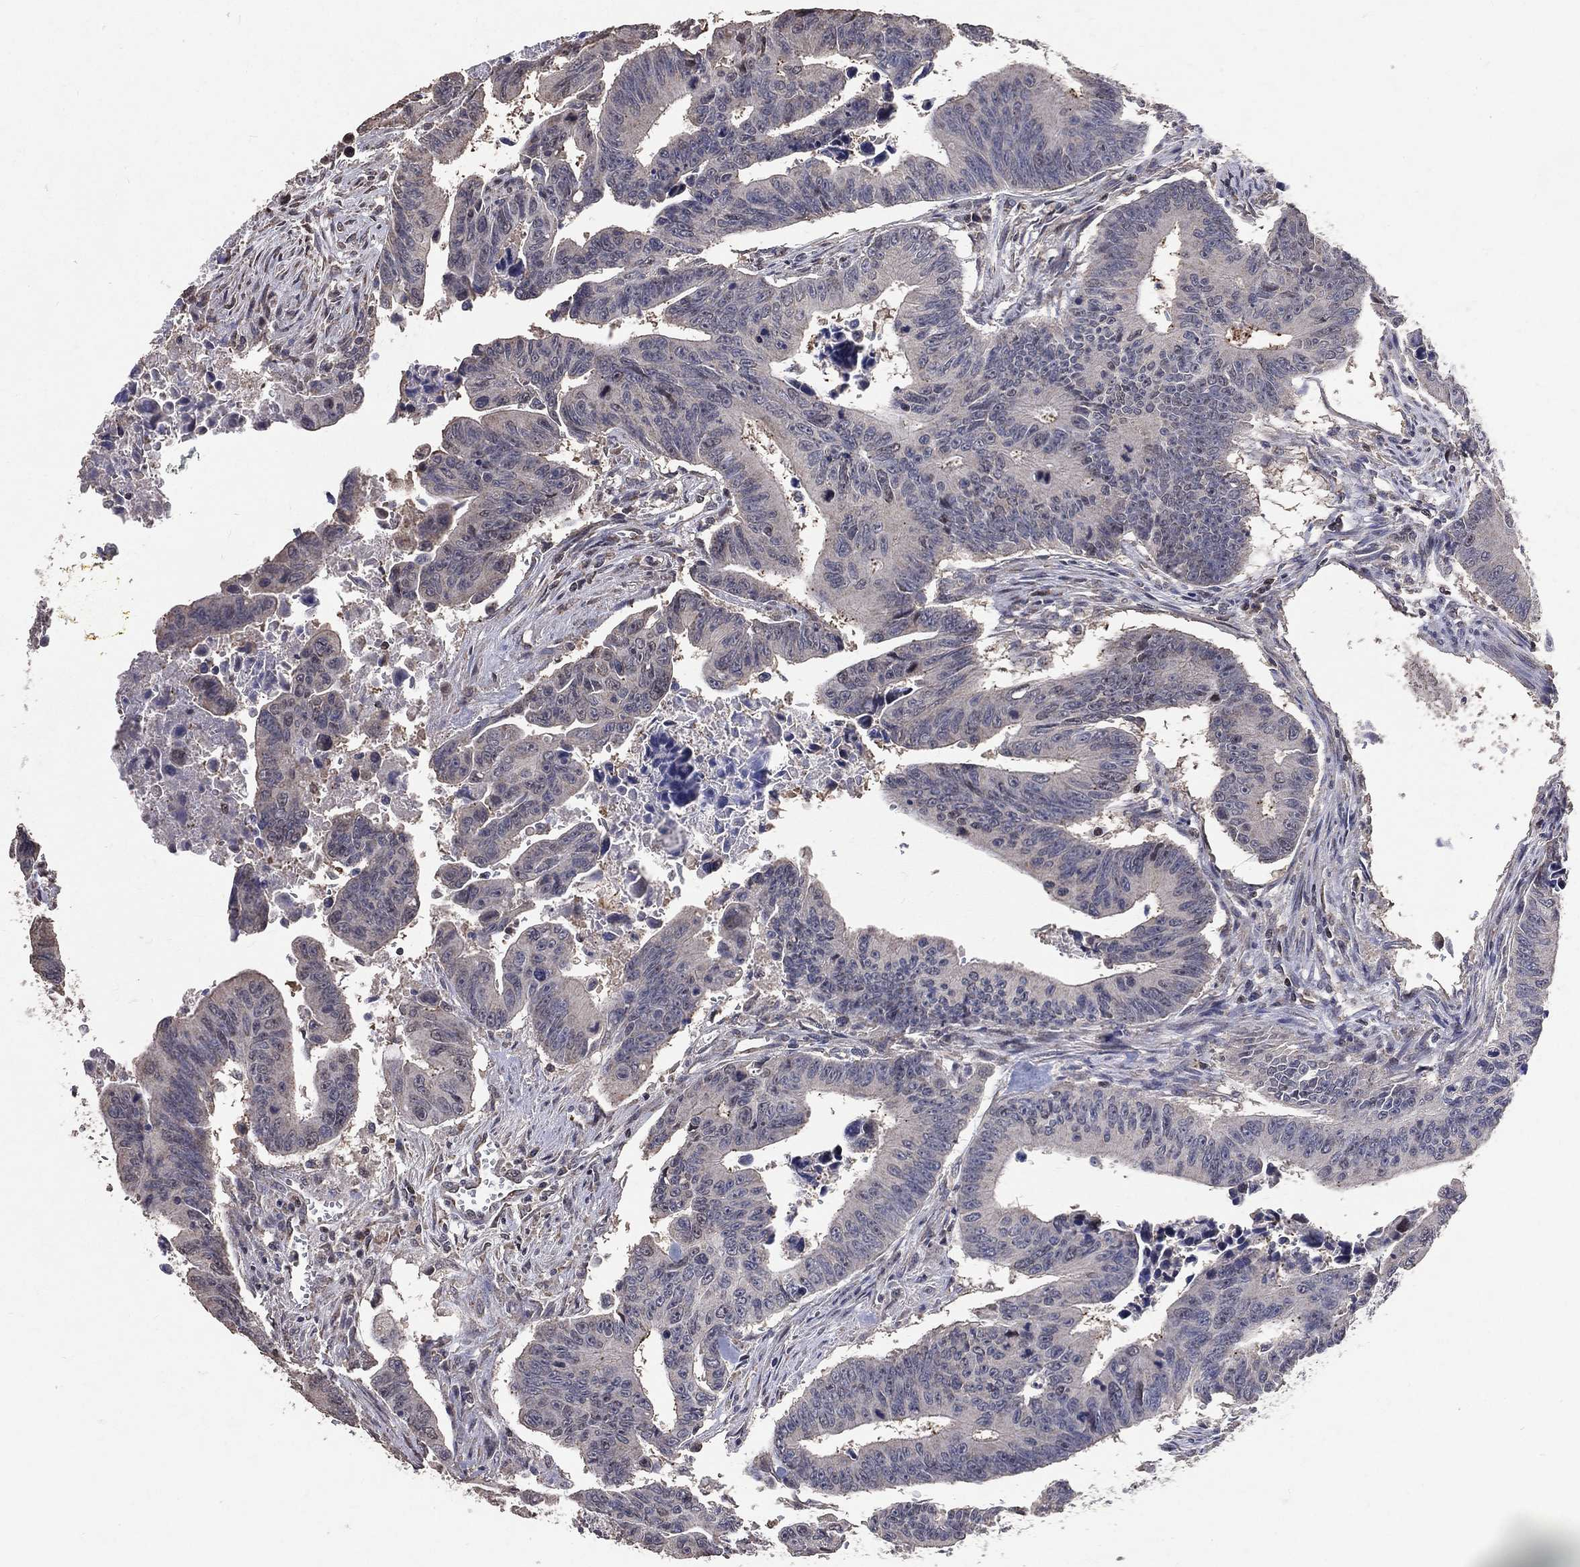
{"staining": {"intensity": "negative", "quantity": "none", "location": "none"}, "tissue": "colorectal cancer", "cell_type": "Tumor cells", "image_type": "cancer", "snomed": [{"axis": "morphology", "description": "Adenocarcinoma, NOS"}, {"axis": "topography", "description": "Colon"}], "caption": "Tumor cells show no significant protein positivity in colorectal adenocarcinoma.", "gene": "LY6K", "patient": {"sex": "female", "age": 87}}